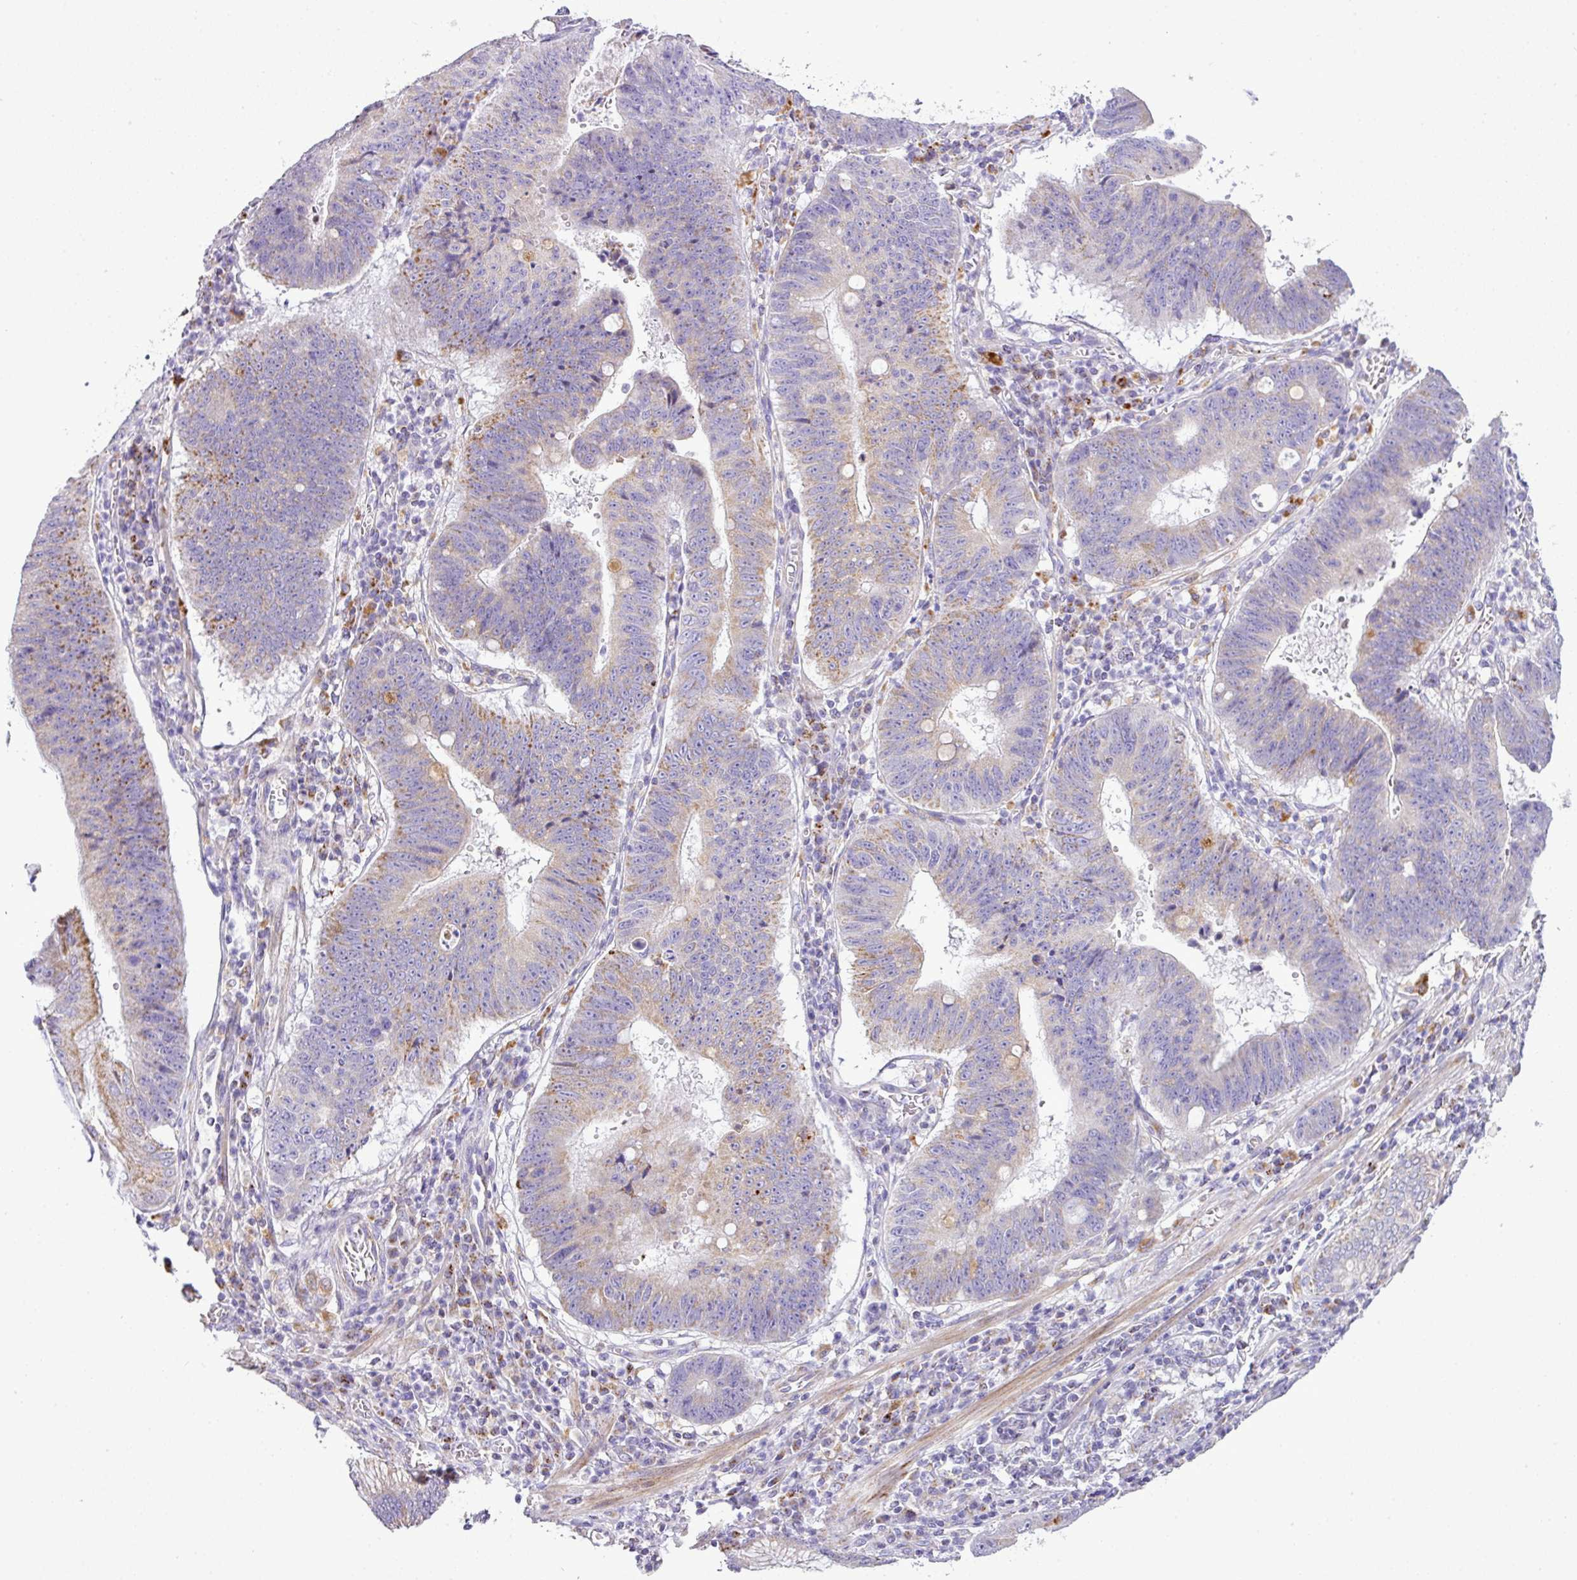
{"staining": {"intensity": "moderate", "quantity": "25%-75%", "location": "cytoplasmic/membranous"}, "tissue": "stomach cancer", "cell_type": "Tumor cells", "image_type": "cancer", "snomed": [{"axis": "morphology", "description": "Adenocarcinoma, NOS"}, {"axis": "topography", "description": "Stomach"}], "caption": "Immunohistochemical staining of stomach adenocarcinoma shows medium levels of moderate cytoplasmic/membranous protein staining in about 25%-75% of tumor cells. (DAB IHC with brightfield microscopy, high magnification).", "gene": "PGAP4", "patient": {"sex": "male", "age": 59}}